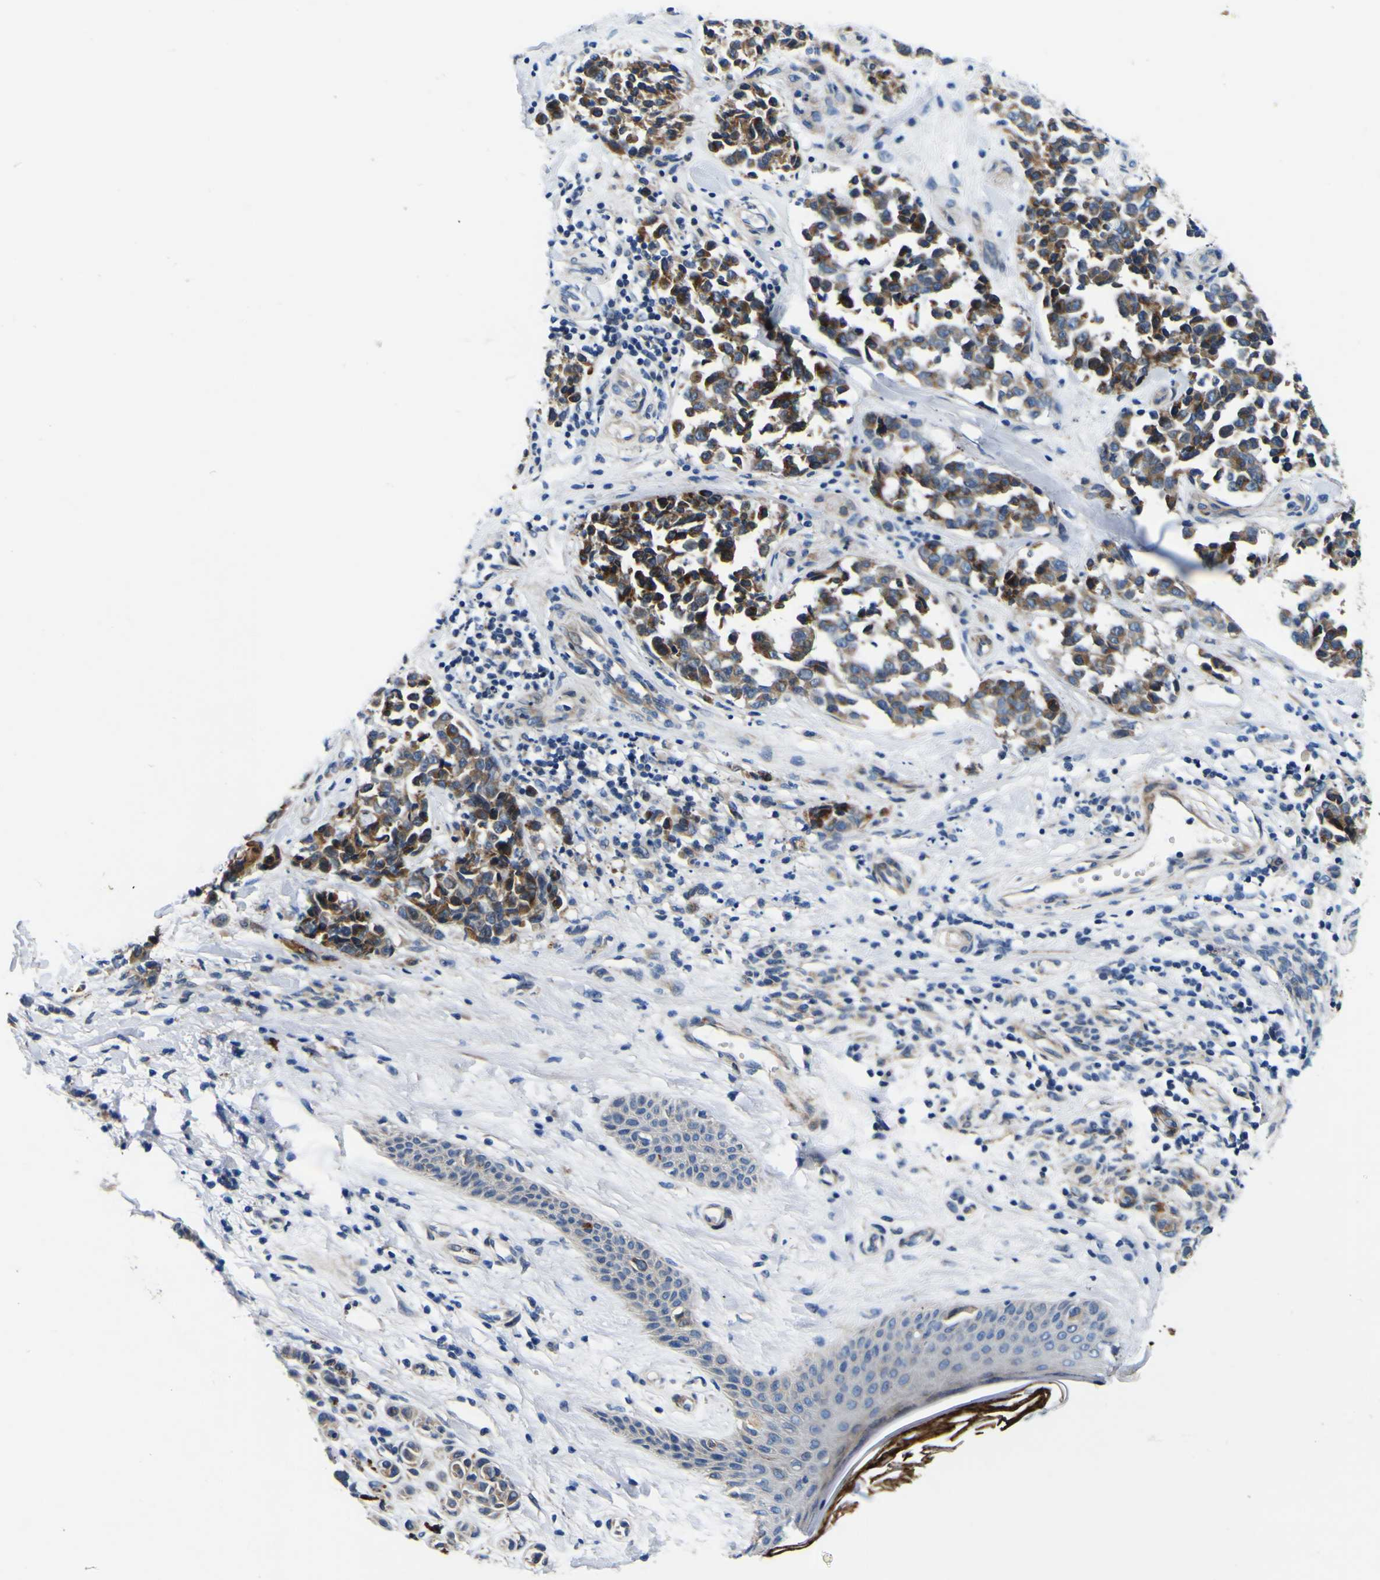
{"staining": {"intensity": "moderate", "quantity": ">75%", "location": "cytoplasmic/membranous"}, "tissue": "melanoma", "cell_type": "Tumor cells", "image_type": "cancer", "snomed": [{"axis": "morphology", "description": "Malignant melanoma, NOS"}, {"axis": "topography", "description": "Skin"}], "caption": "Melanoma stained for a protein shows moderate cytoplasmic/membranous positivity in tumor cells.", "gene": "AGAP3", "patient": {"sex": "female", "age": 64}}